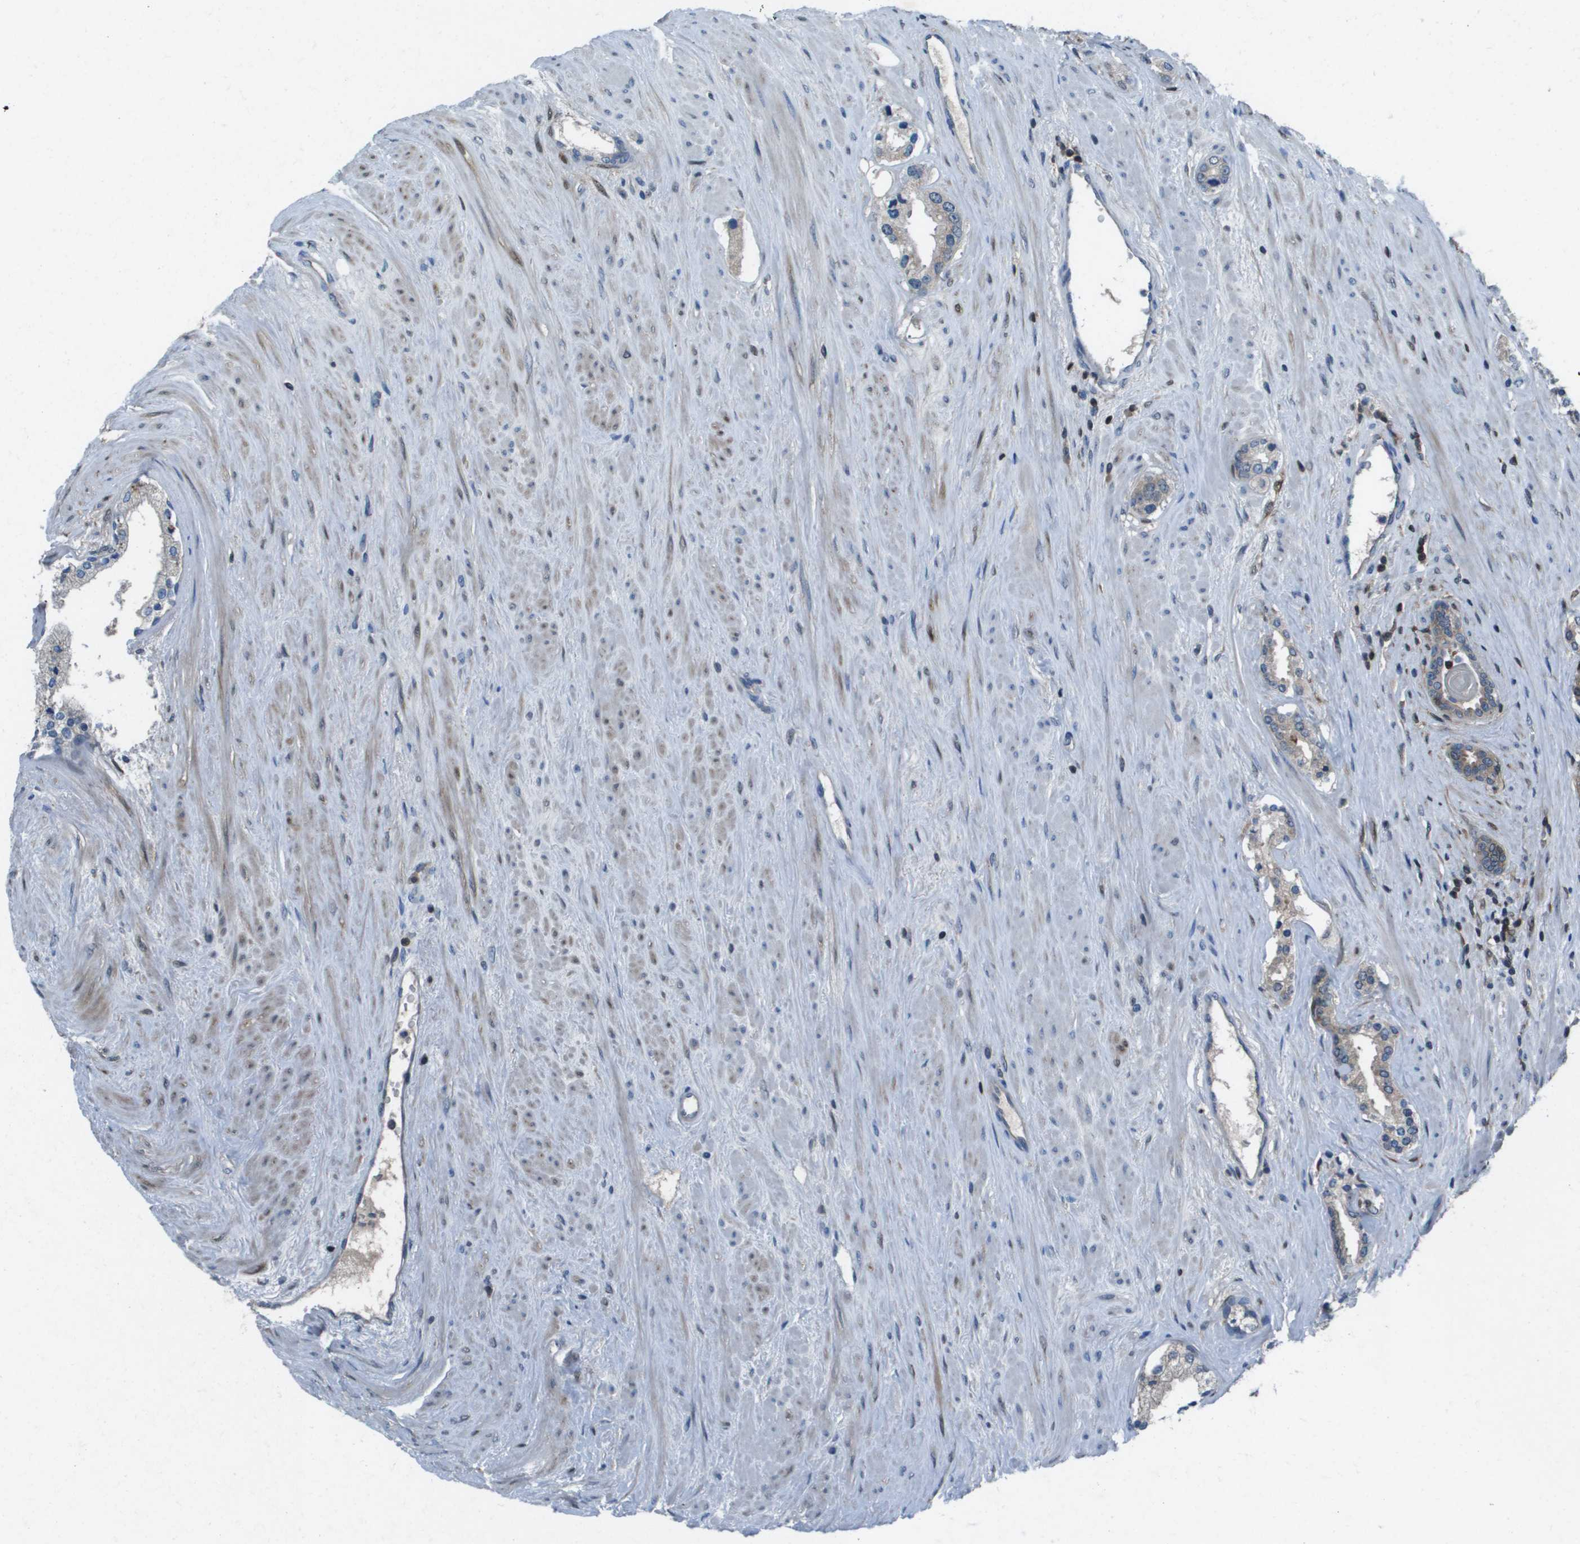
{"staining": {"intensity": "weak", "quantity": "<25%", "location": "cytoplasmic/membranous"}, "tissue": "prostate cancer", "cell_type": "Tumor cells", "image_type": "cancer", "snomed": [{"axis": "morphology", "description": "Adenocarcinoma, High grade"}, {"axis": "topography", "description": "Prostate"}], "caption": "Adenocarcinoma (high-grade) (prostate) was stained to show a protein in brown. There is no significant expression in tumor cells. (DAB (3,3'-diaminobenzidine) immunohistochemistry with hematoxylin counter stain).", "gene": "CAMK4", "patient": {"sex": "male", "age": 71}}